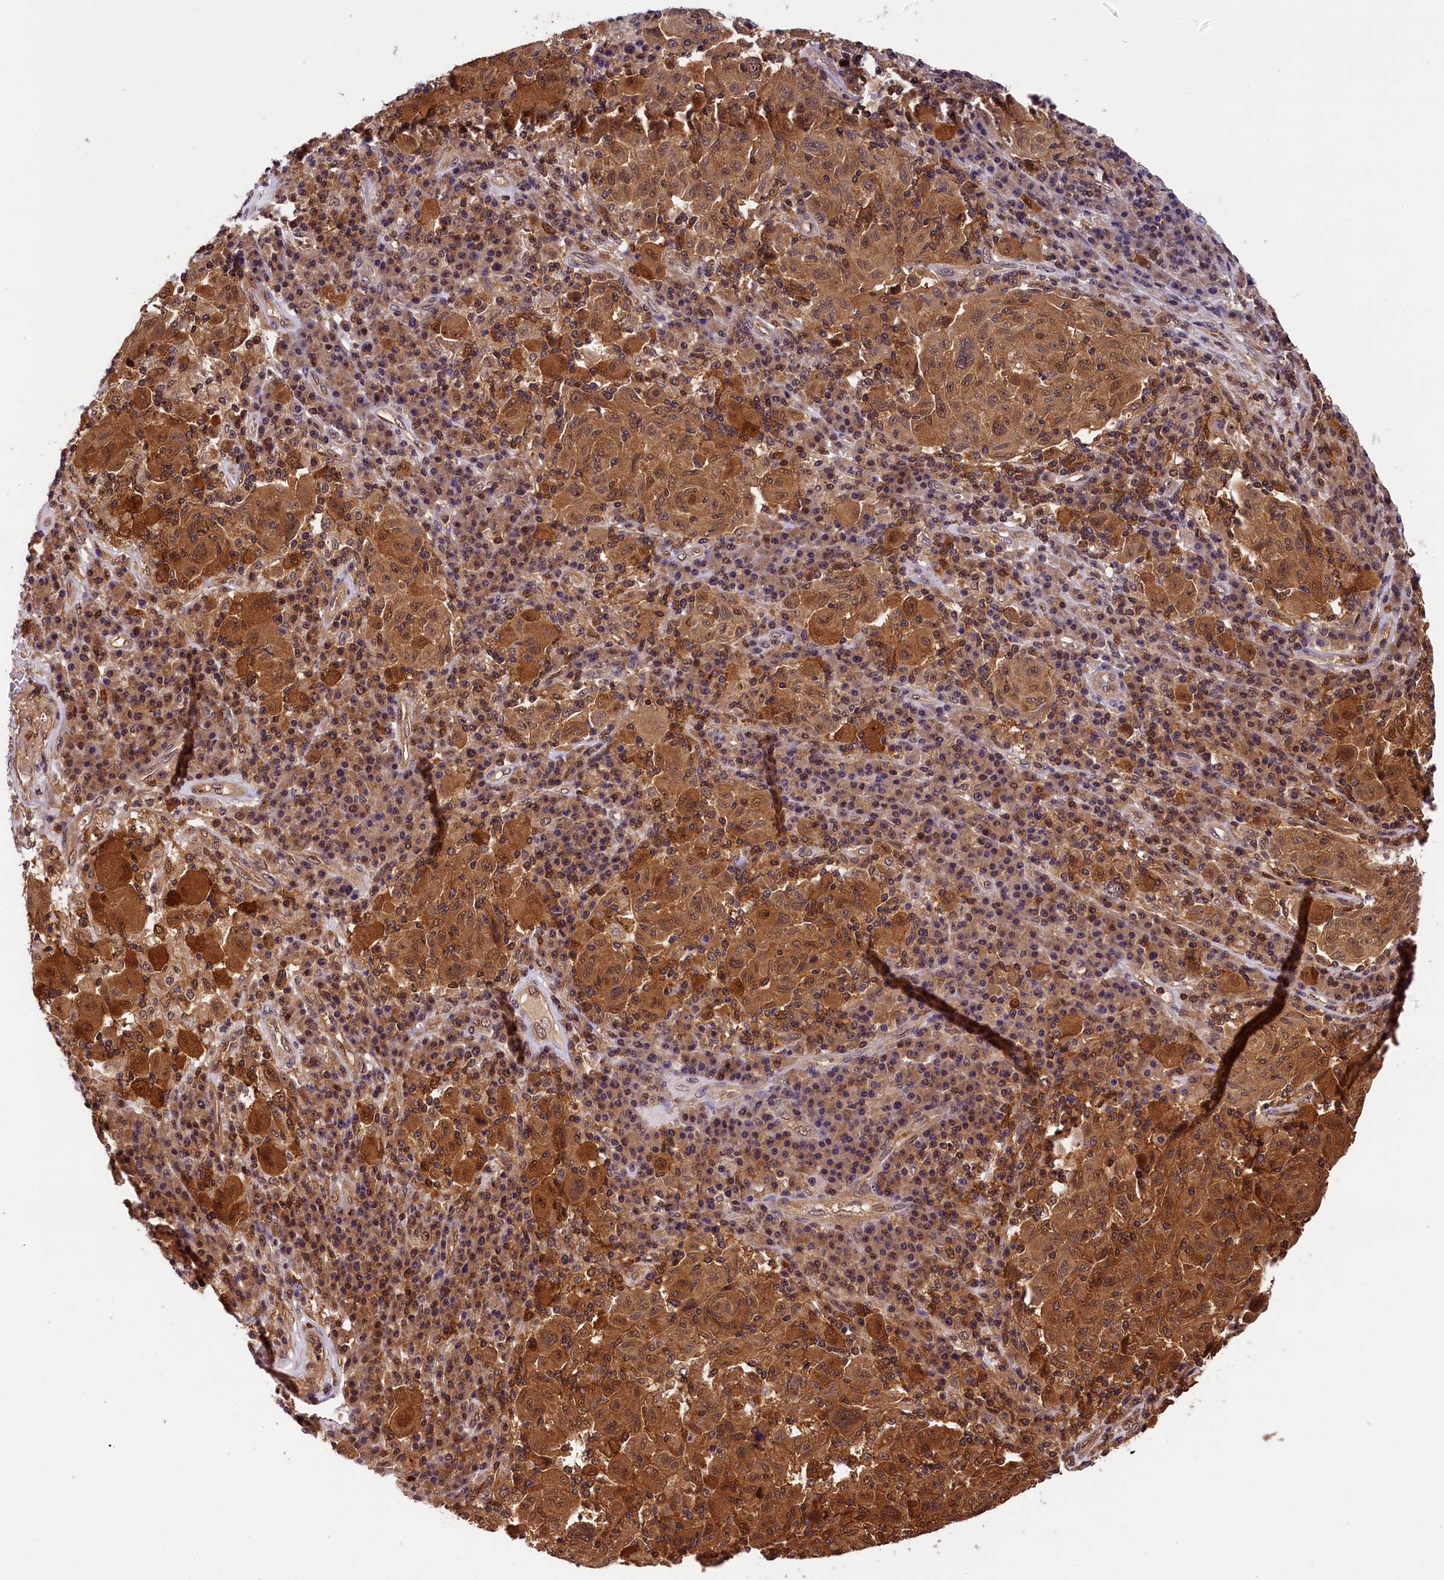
{"staining": {"intensity": "moderate", "quantity": ">75%", "location": "cytoplasmic/membranous"}, "tissue": "melanoma", "cell_type": "Tumor cells", "image_type": "cancer", "snomed": [{"axis": "morphology", "description": "Malignant melanoma, NOS"}, {"axis": "topography", "description": "Skin"}], "caption": "Tumor cells show medium levels of moderate cytoplasmic/membranous positivity in approximately >75% of cells in human malignant melanoma. (Stains: DAB in brown, nuclei in blue, Microscopy: brightfield microscopy at high magnification).", "gene": "EIF6", "patient": {"sex": "male", "age": 53}}